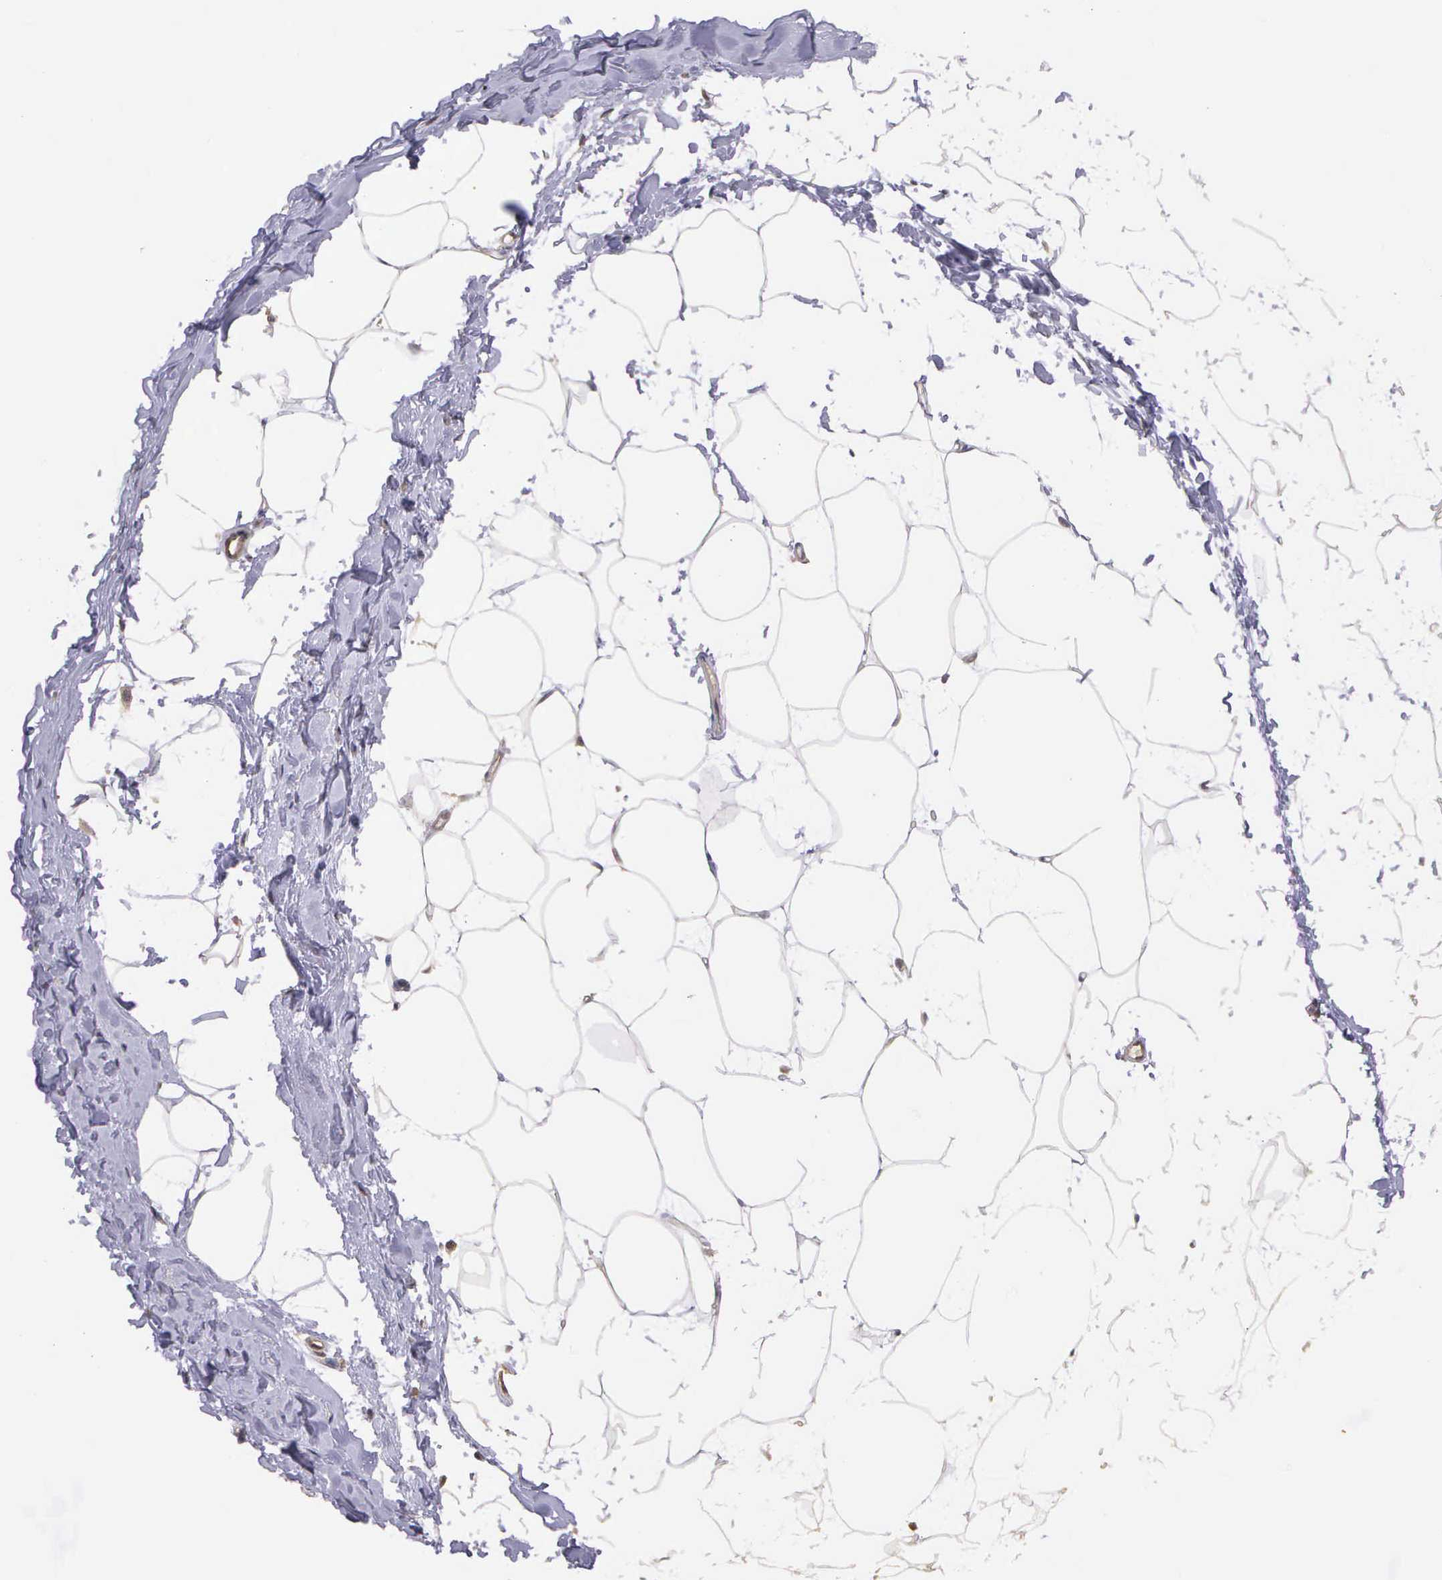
{"staining": {"intensity": "weak", "quantity": "<25%", "location": "cytoplasmic/membranous"}, "tissue": "adipose tissue", "cell_type": "Adipocytes", "image_type": "normal", "snomed": [{"axis": "morphology", "description": "Normal tissue, NOS"}, {"axis": "topography", "description": "Breast"}], "caption": "Immunohistochemical staining of unremarkable human adipose tissue reveals no significant positivity in adipocytes. (IHC, brightfield microscopy, high magnification).", "gene": "IGBP1P2", "patient": {"sex": "female", "age": 45}}